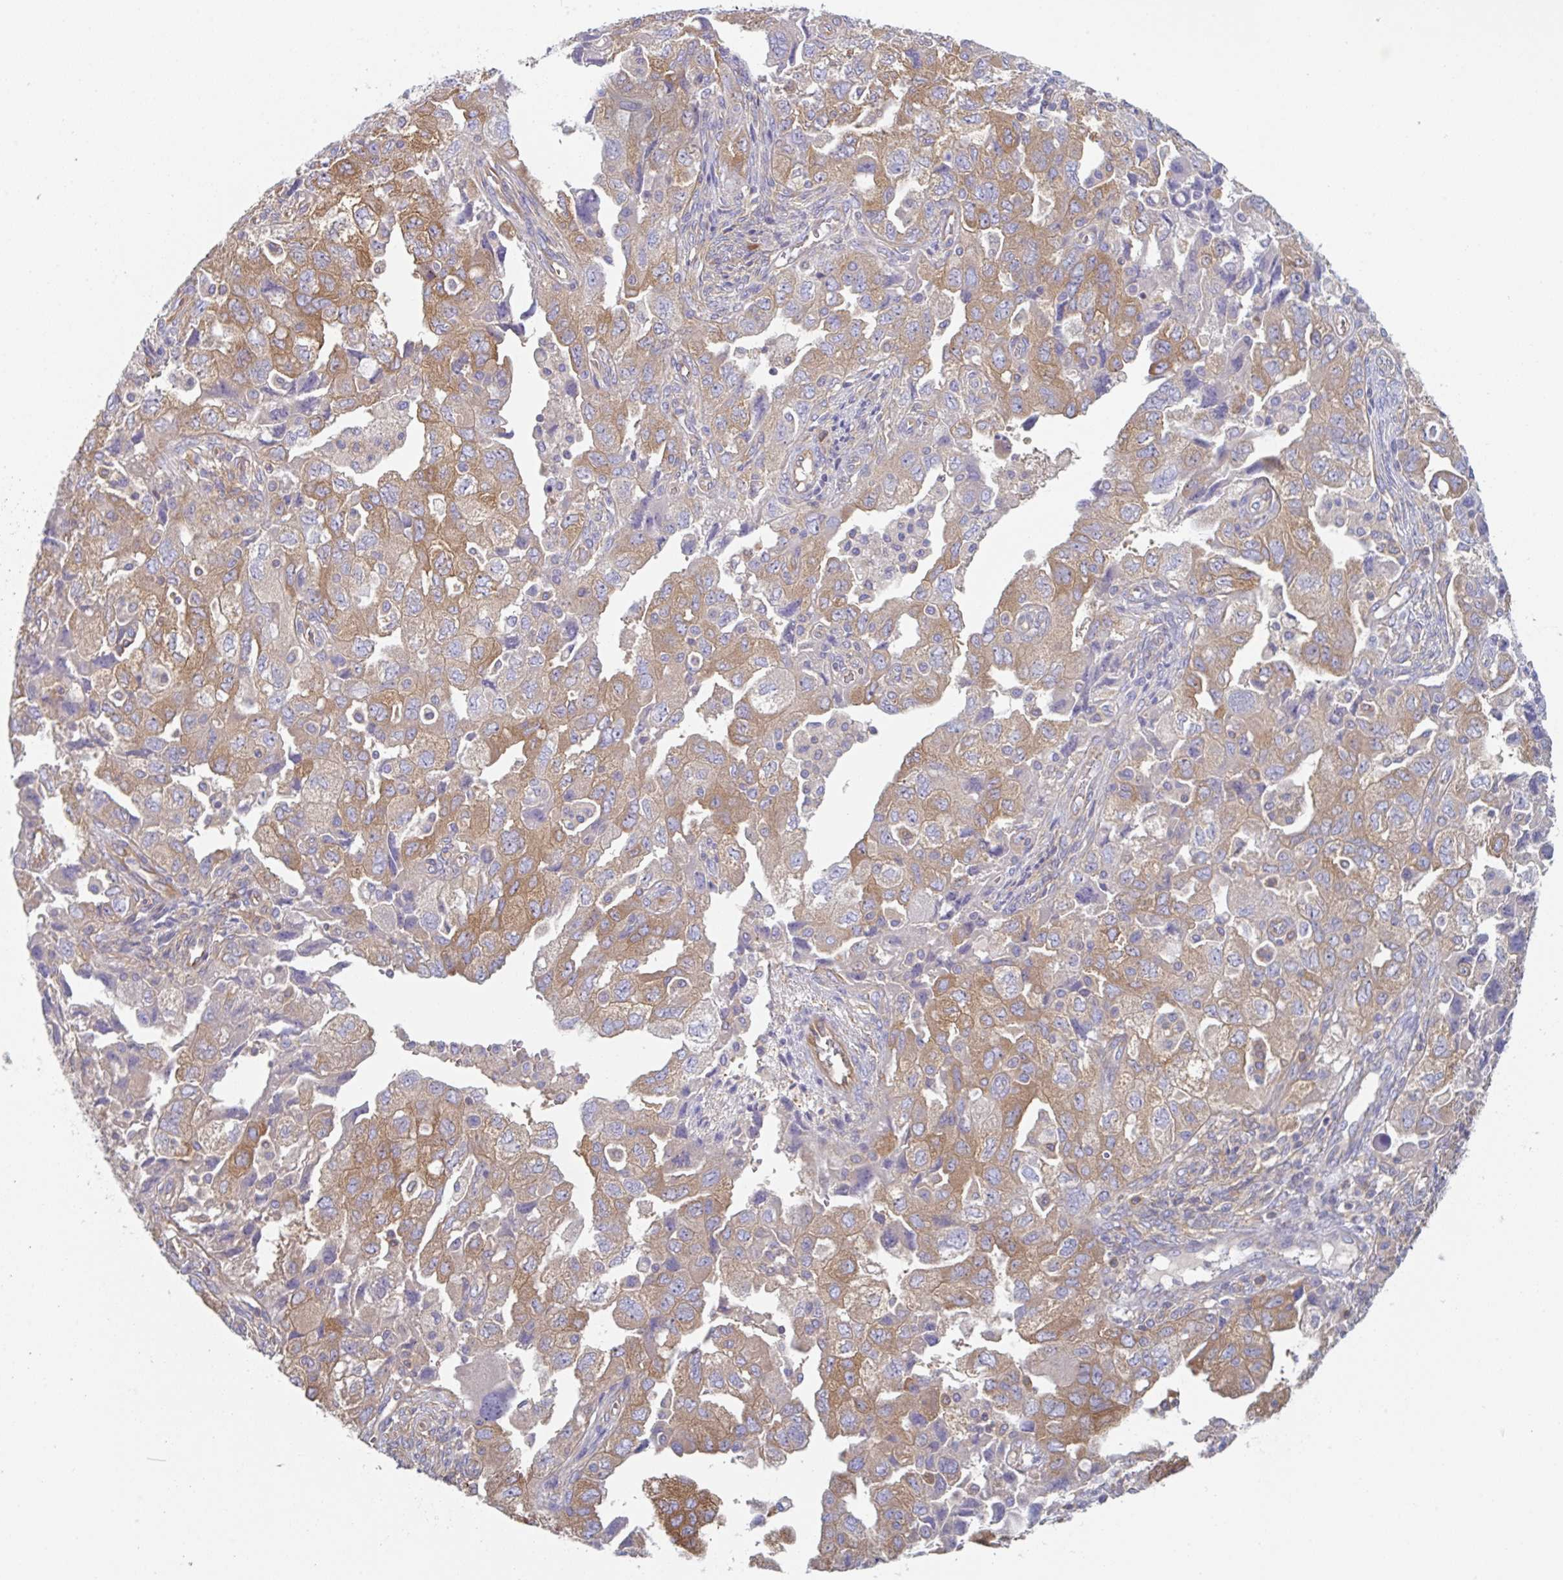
{"staining": {"intensity": "moderate", "quantity": ">75%", "location": "cytoplasmic/membranous"}, "tissue": "ovarian cancer", "cell_type": "Tumor cells", "image_type": "cancer", "snomed": [{"axis": "morphology", "description": "Carcinoma, NOS"}, {"axis": "morphology", "description": "Cystadenocarcinoma, serous, NOS"}, {"axis": "topography", "description": "Ovary"}], "caption": "The photomicrograph shows a brown stain indicating the presence of a protein in the cytoplasmic/membranous of tumor cells in ovarian carcinoma.", "gene": "AMPD2", "patient": {"sex": "female", "age": 69}}